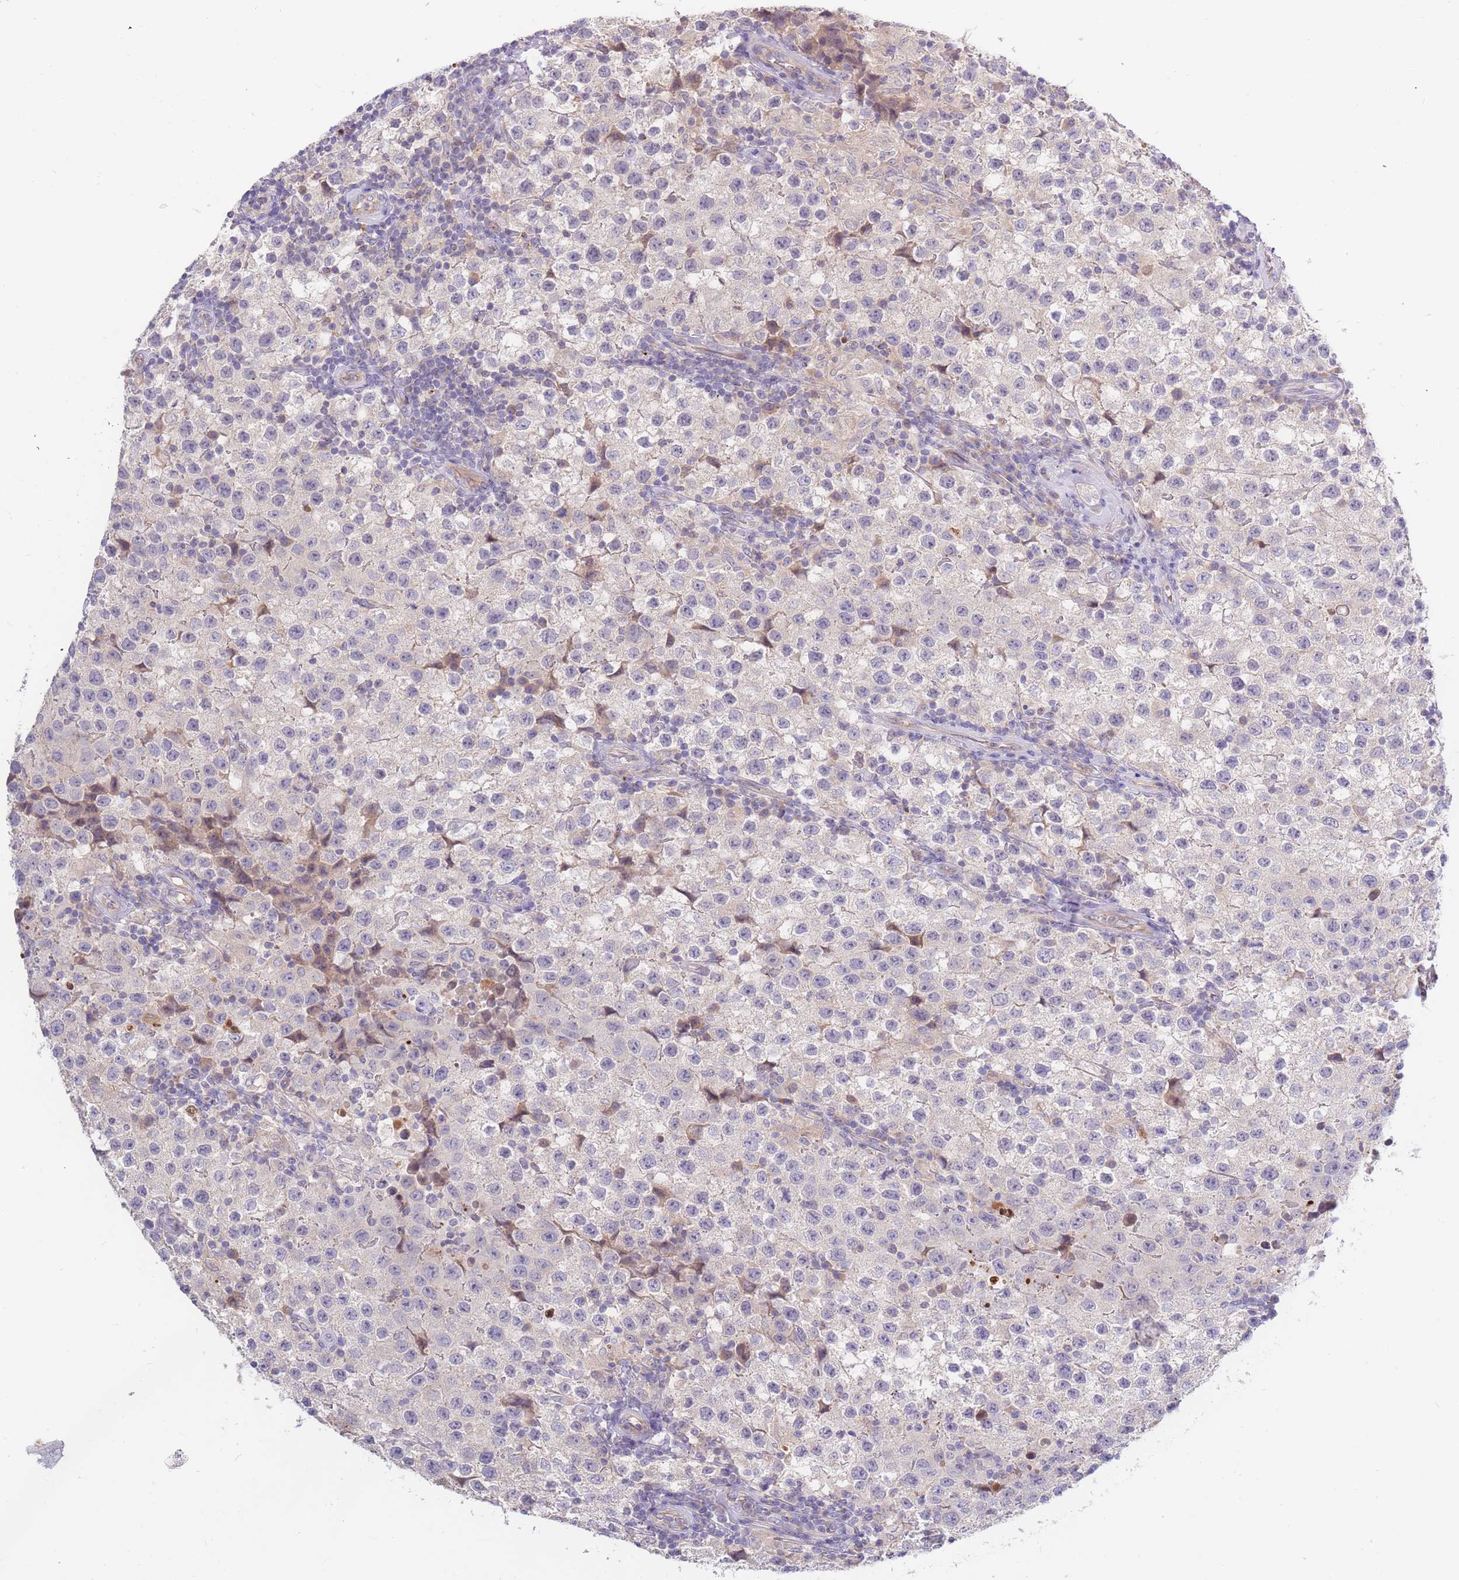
{"staining": {"intensity": "negative", "quantity": "none", "location": "none"}, "tissue": "testis cancer", "cell_type": "Tumor cells", "image_type": "cancer", "snomed": [{"axis": "morphology", "description": "Seminoma, NOS"}, {"axis": "morphology", "description": "Carcinoma, Embryonal, NOS"}, {"axis": "topography", "description": "Testis"}], "caption": "Testis cancer stained for a protein using immunohistochemistry displays no expression tumor cells.", "gene": "BORCS5", "patient": {"sex": "male", "age": 41}}